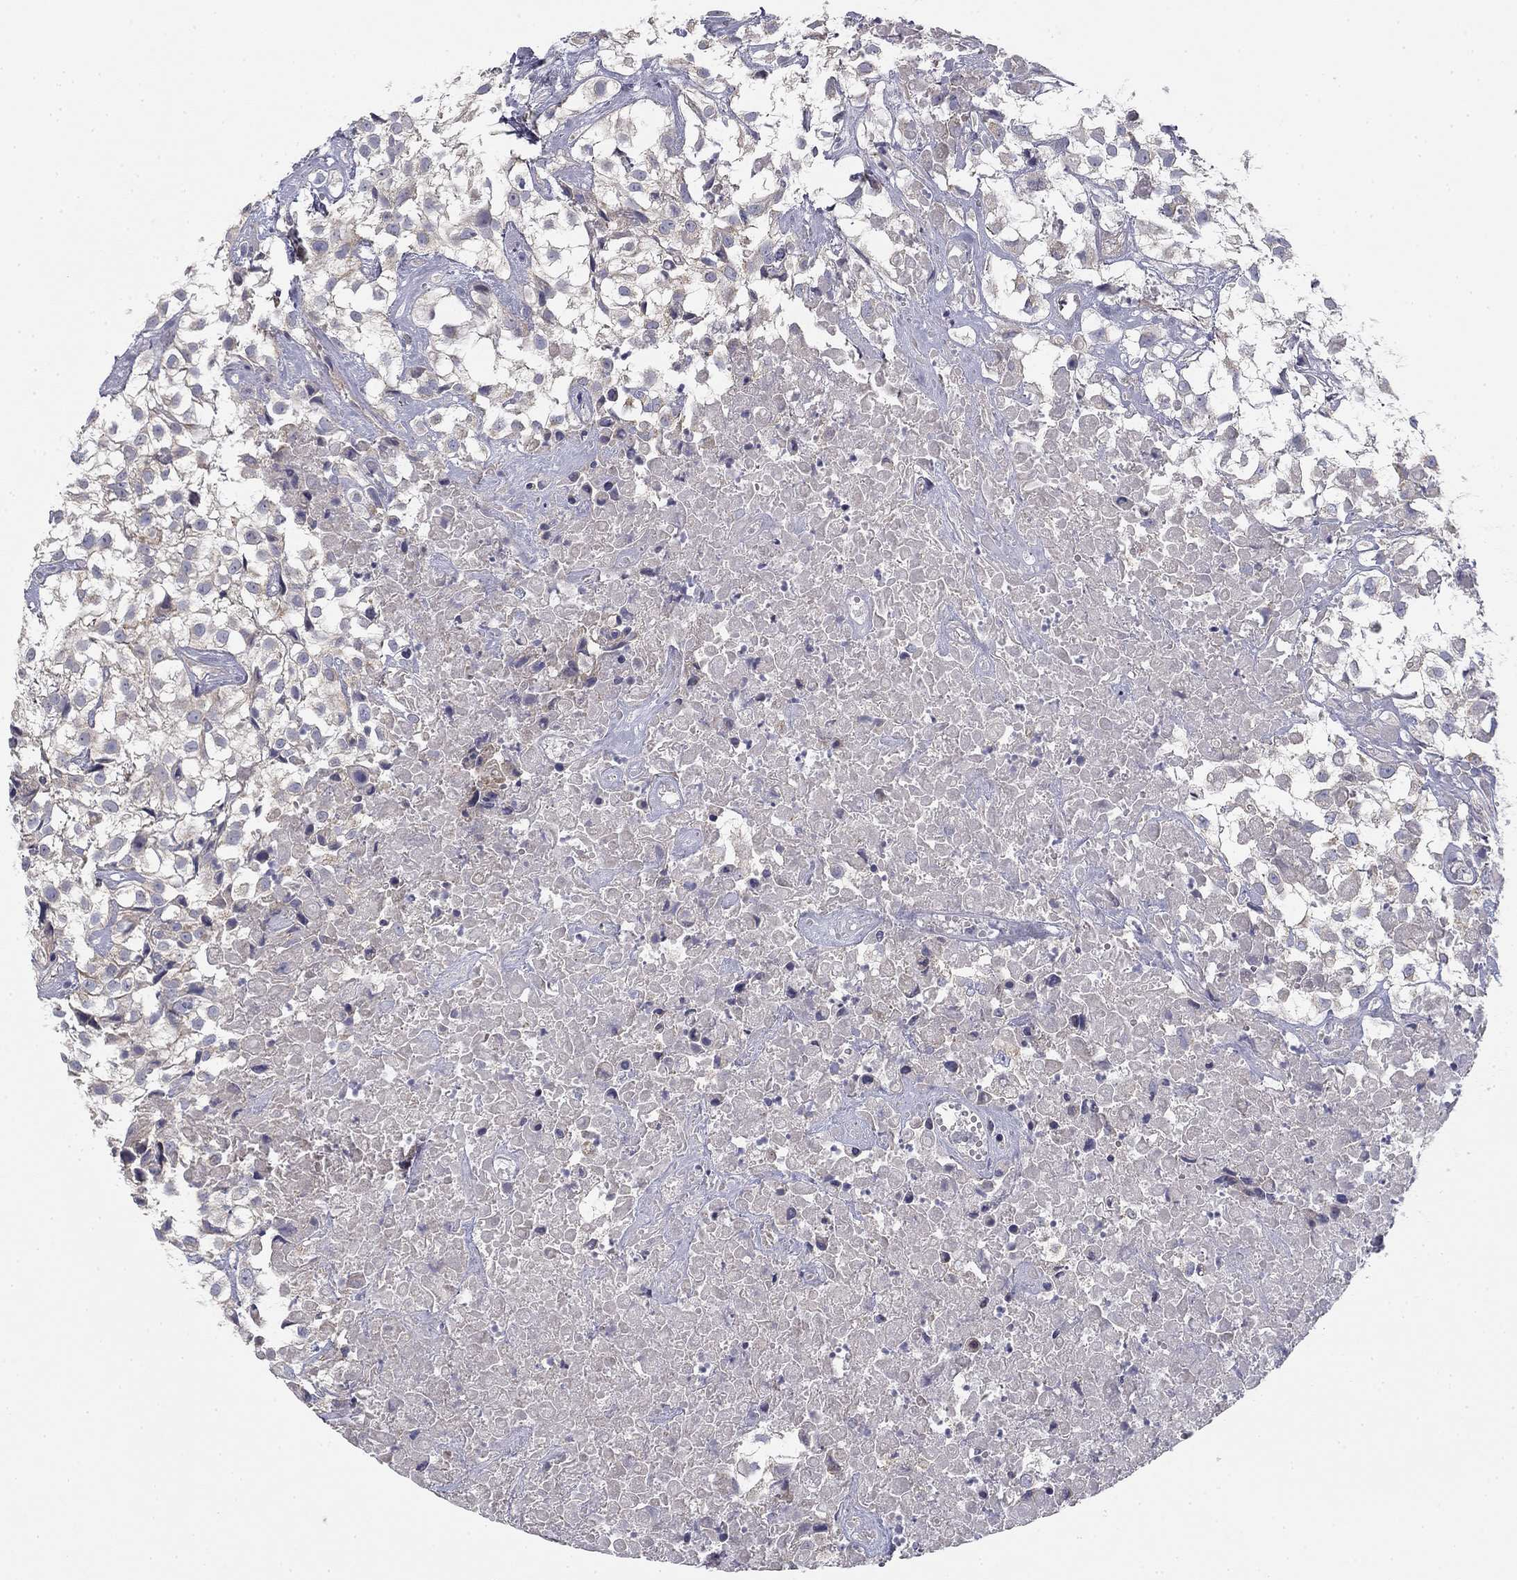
{"staining": {"intensity": "negative", "quantity": "none", "location": "none"}, "tissue": "urothelial cancer", "cell_type": "Tumor cells", "image_type": "cancer", "snomed": [{"axis": "morphology", "description": "Urothelial carcinoma, High grade"}, {"axis": "topography", "description": "Urinary bladder"}], "caption": "A photomicrograph of urothelial cancer stained for a protein reveals no brown staining in tumor cells.", "gene": "SLC2A9", "patient": {"sex": "male", "age": 56}}